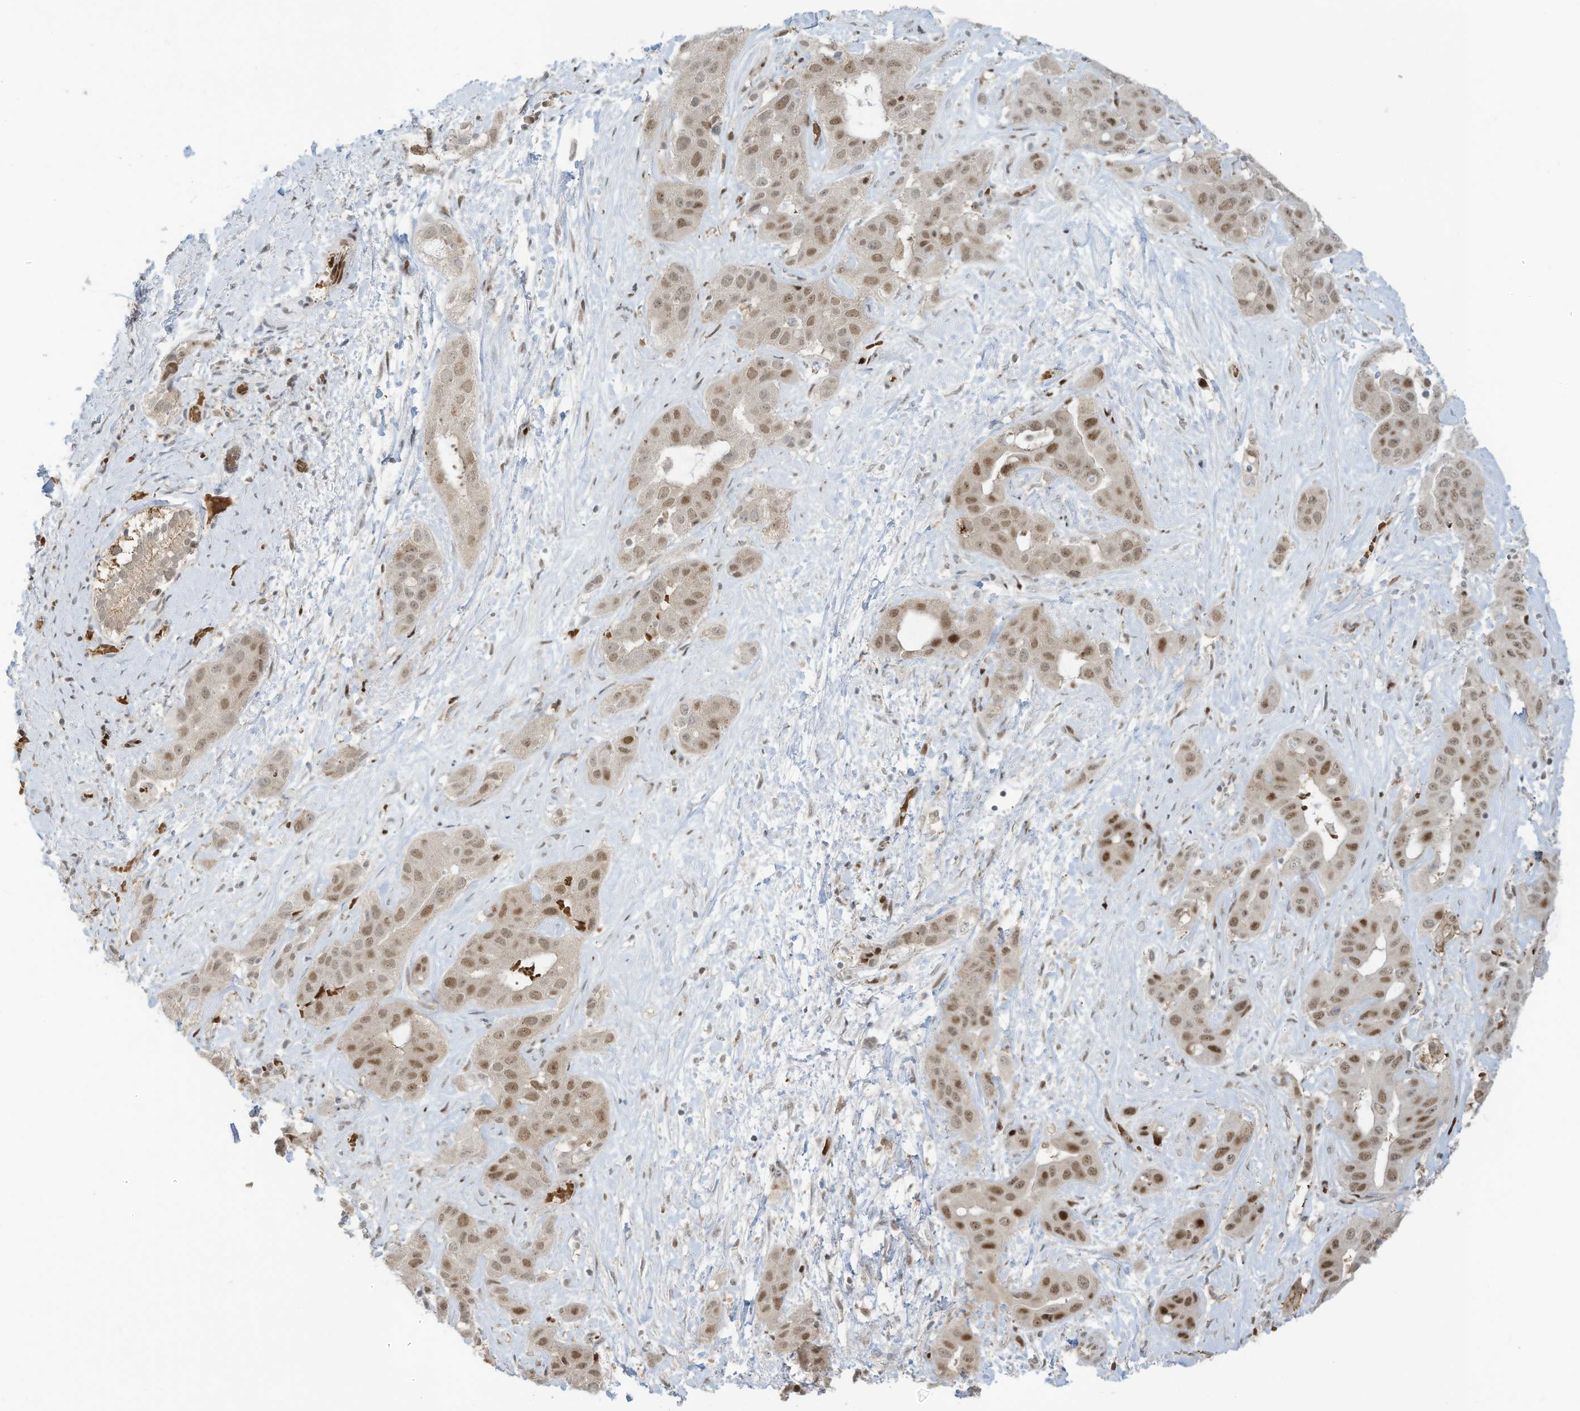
{"staining": {"intensity": "moderate", "quantity": ">75%", "location": "nuclear"}, "tissue": "liver cancer", "cell_type": "Tumor cells", "image_type": "cancer", "snomed": [{"axis": "morphology", "description": "Cholangiocarcinoma"}, {"axis": "topography", "description": "Liver"}], "caption": "Cholangiocarcinoma (liver) stained with DAB (3,3'-diaminobenzidine) IHC shows medium levels of moderate nuclear positivity in approximately >75% of tumor cells. (DAB IHC with brightfield microscopy, high magnification).", "gene": "ZCWPW2", "patient": {"sex": "female", "age": 52}}